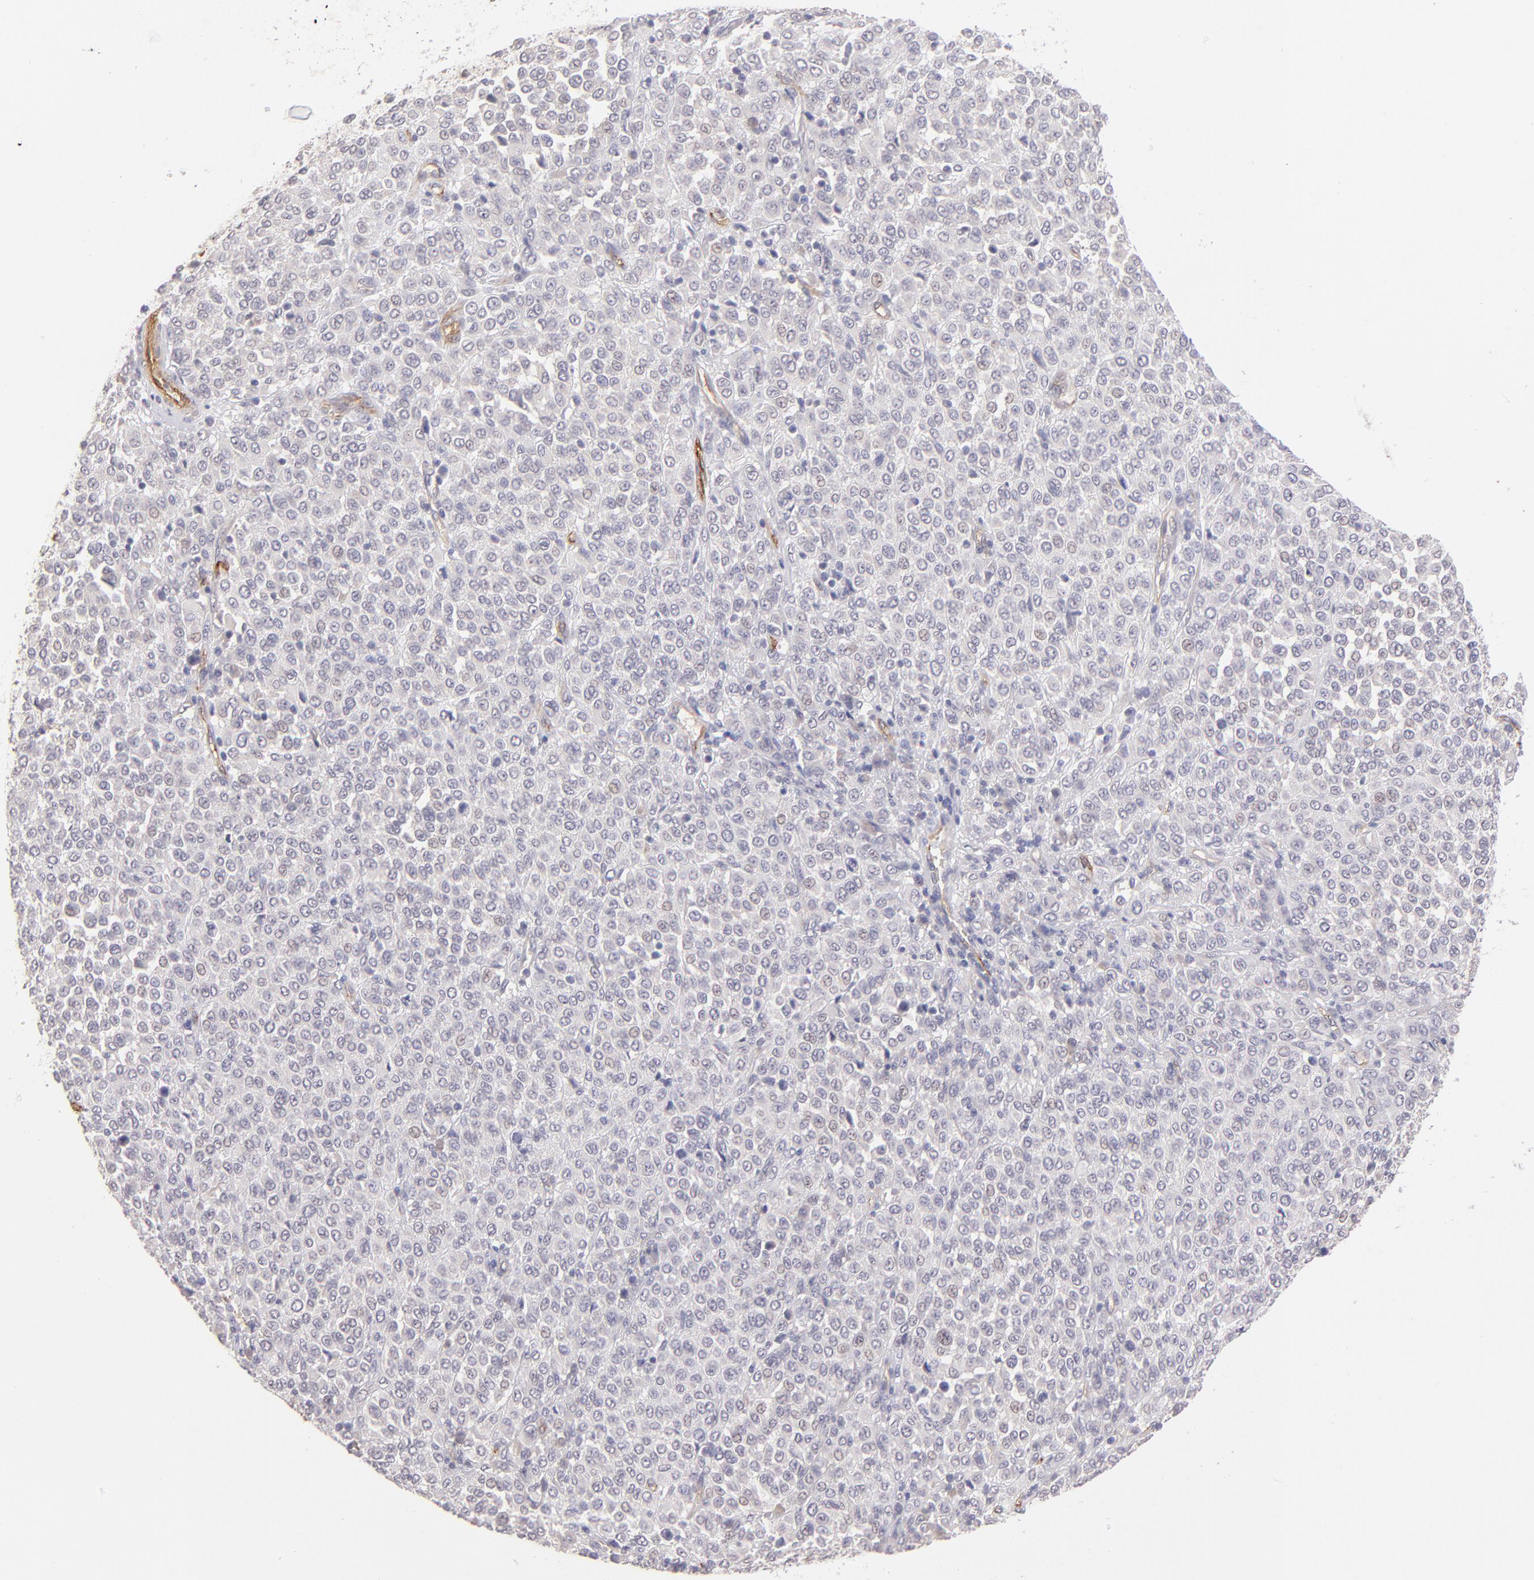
{"staining": {"intensity": "negative", "quantity": "none", "location": "none"}, "tissue": "melanoma", "cell_type": "Tumor cells", "image_type": "cancer", "snomed": [{"axis": "morphology", "description": "Malignant melanoma, Metastatic site"}, {"axis": "topography", "description": "Pancreas"}], "caption": "Immunohistochemistry (IHC) of human malignant melanoma (metastatic site) shows no expression in tumor cells.", "gene": "THBD", "patient": {"sex": "female", "age": 30}}